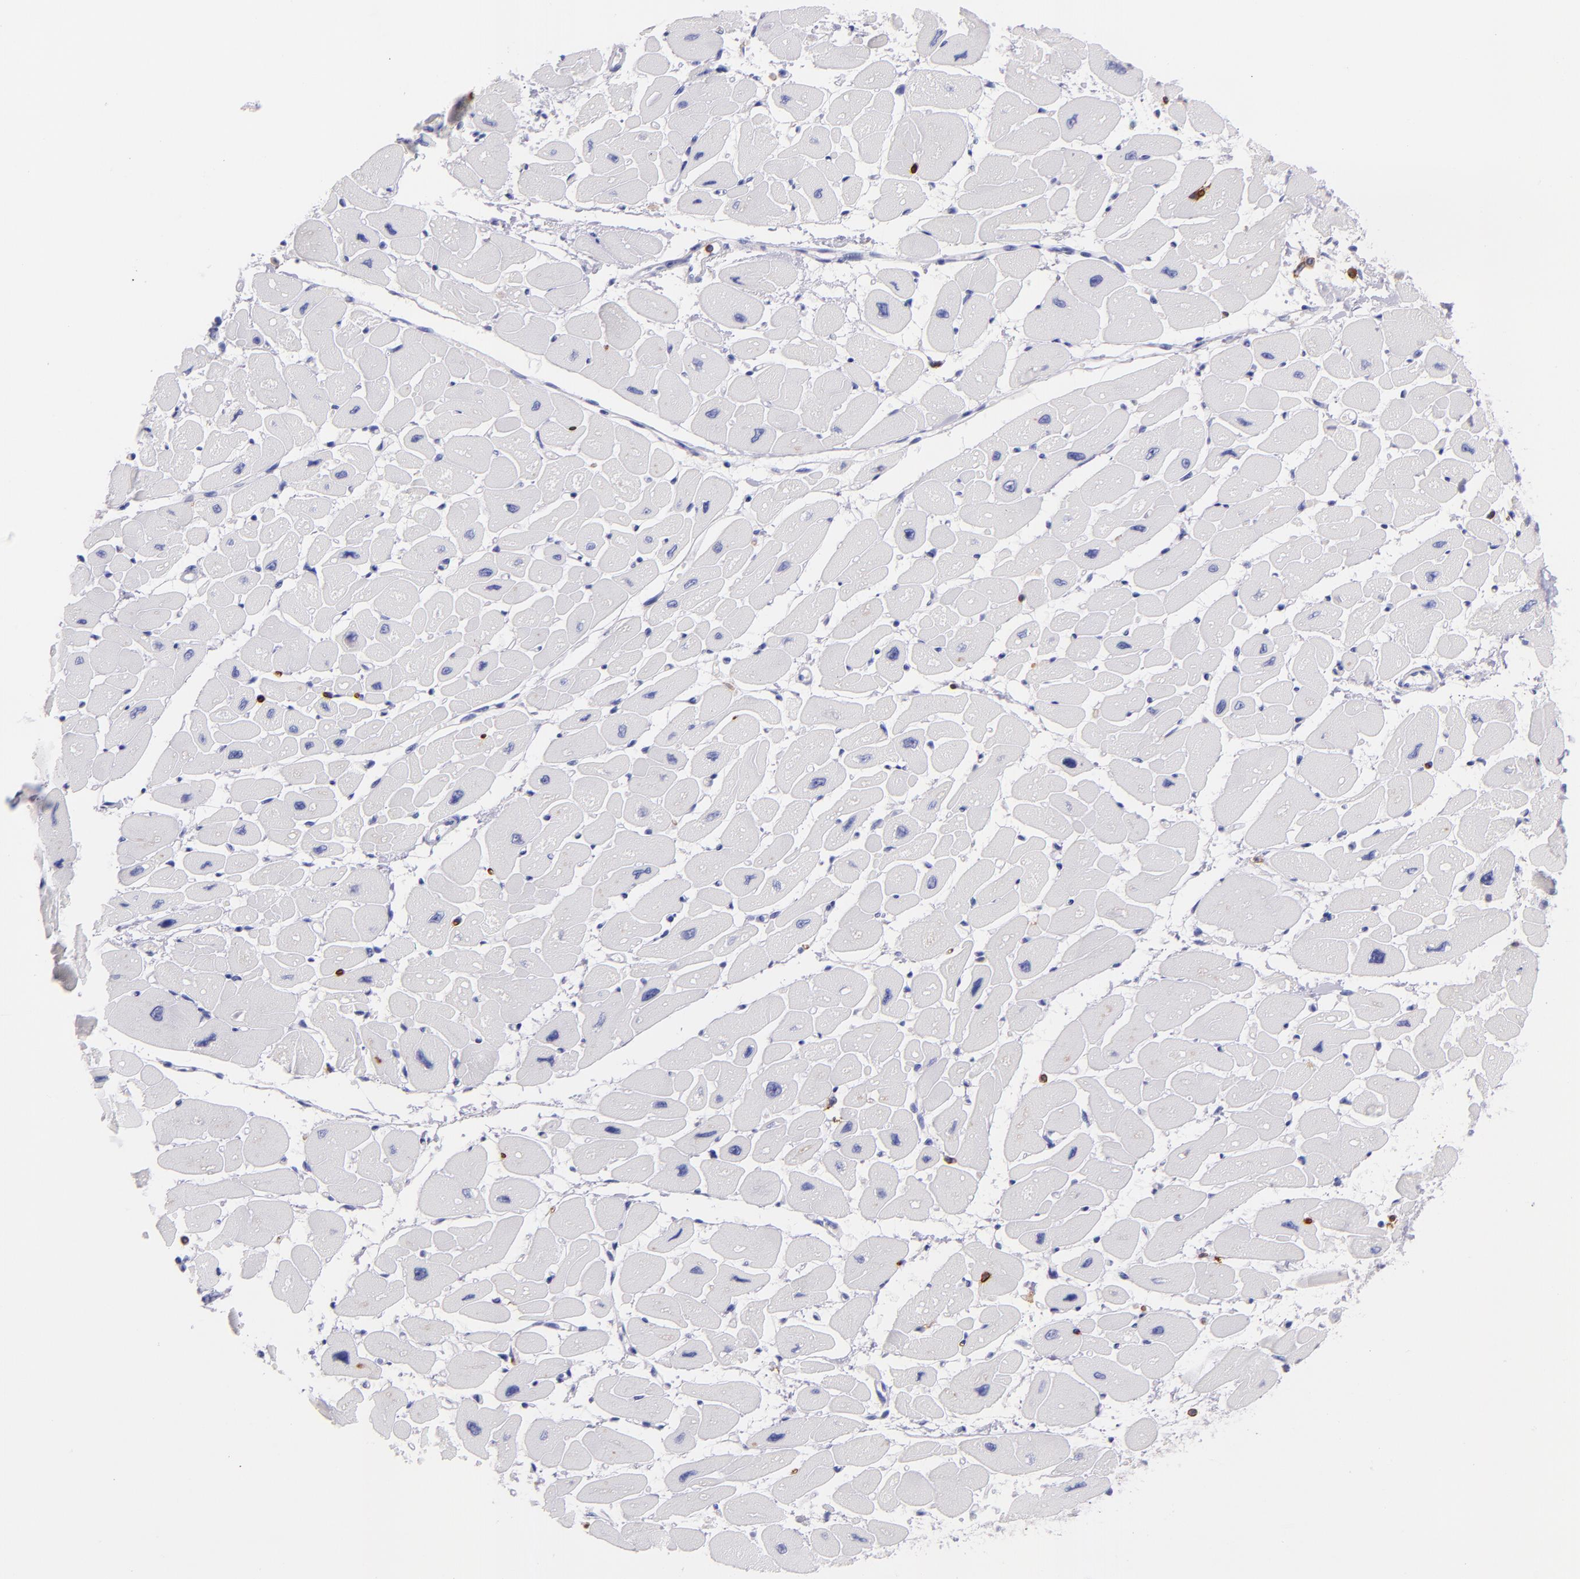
{"staining": {"intensity": "negative", "quantity": "none", "location": "none"}, "tissue": "heart muscle", "cell_type": "Cardiomyocytes", "image_type": "normal", "snomed": [{"axis": "morphology", "description": "Normal tissue, NOS"}, {"axis": "topography", "description": "Heart"}], "caption": "High magnification brightfield microscopy of unremarkable heart muscle stained with DAB (brown) and counterstained with hematoxylin (blue): cardiomyocytes show no significant expression. (Stains: DAB IHC with hematoxylin counter stain, Microscopy: brightfield microscopy at high magnification).", "gene": "SPN", "patient": {"sex": "female", "age": 54}}